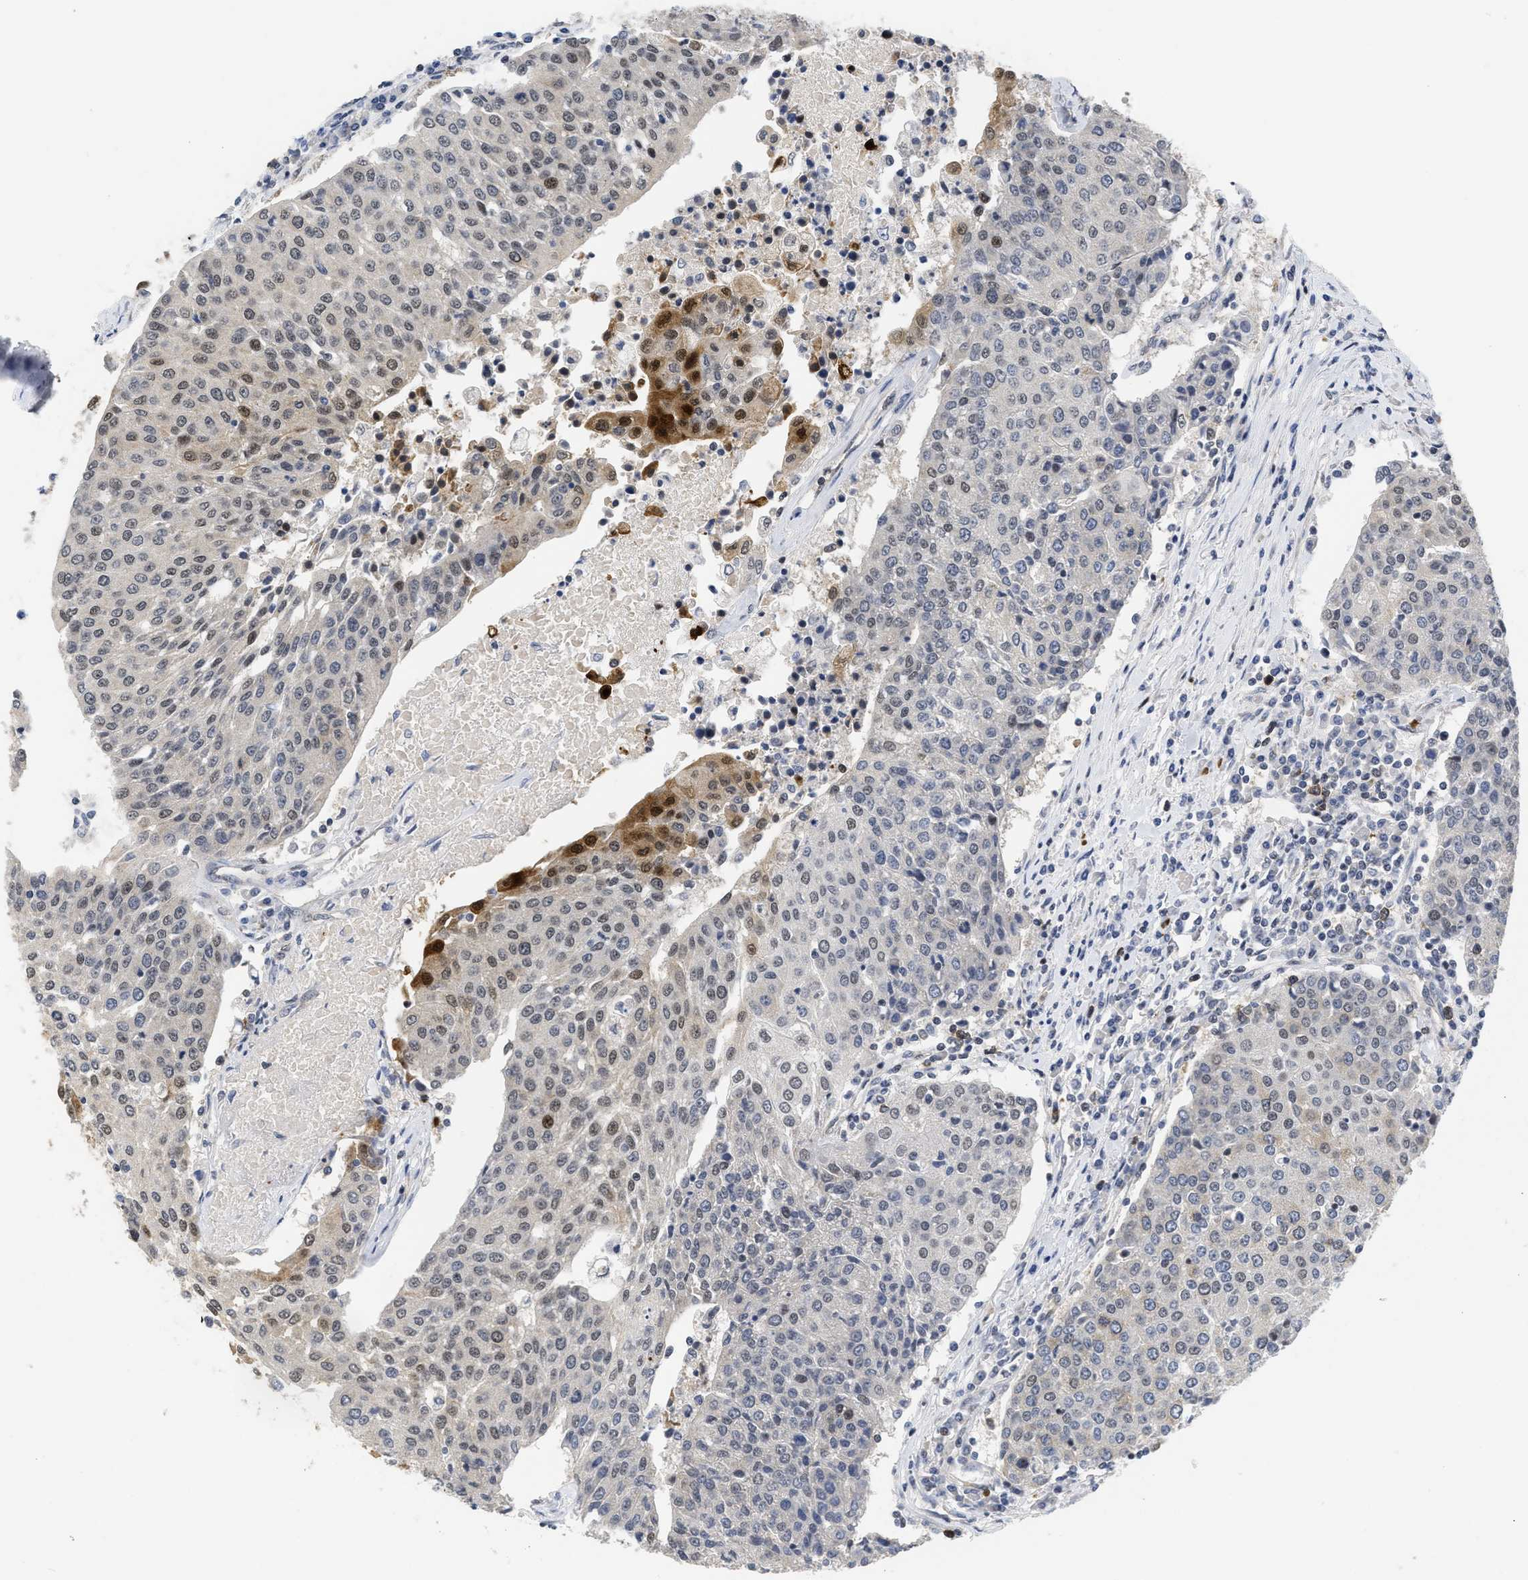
{"staining": {"intensity": "moderate", "quantity": "<25%", "location": "nuclear"}, "tissue": "urothelial cancer", "cell_type": "Tumor cells", "image_type": "cancer", "snomed": [{"axis": "morphology", "description": "Urothelial carcinoma, High grade"}, {"axis": "topography", "description": "Urinary bladder"}], "caption": "Urothelial carcinoma (high-grade) stained with DAB immunohistochemistry reveals low levels of moderate nuclear expression in about <25% of tumor cells. (IHC, brightfield microscopy, high magnification).", "gene": "HIF1A", "patient": {"sex": "female", "age": 85}}